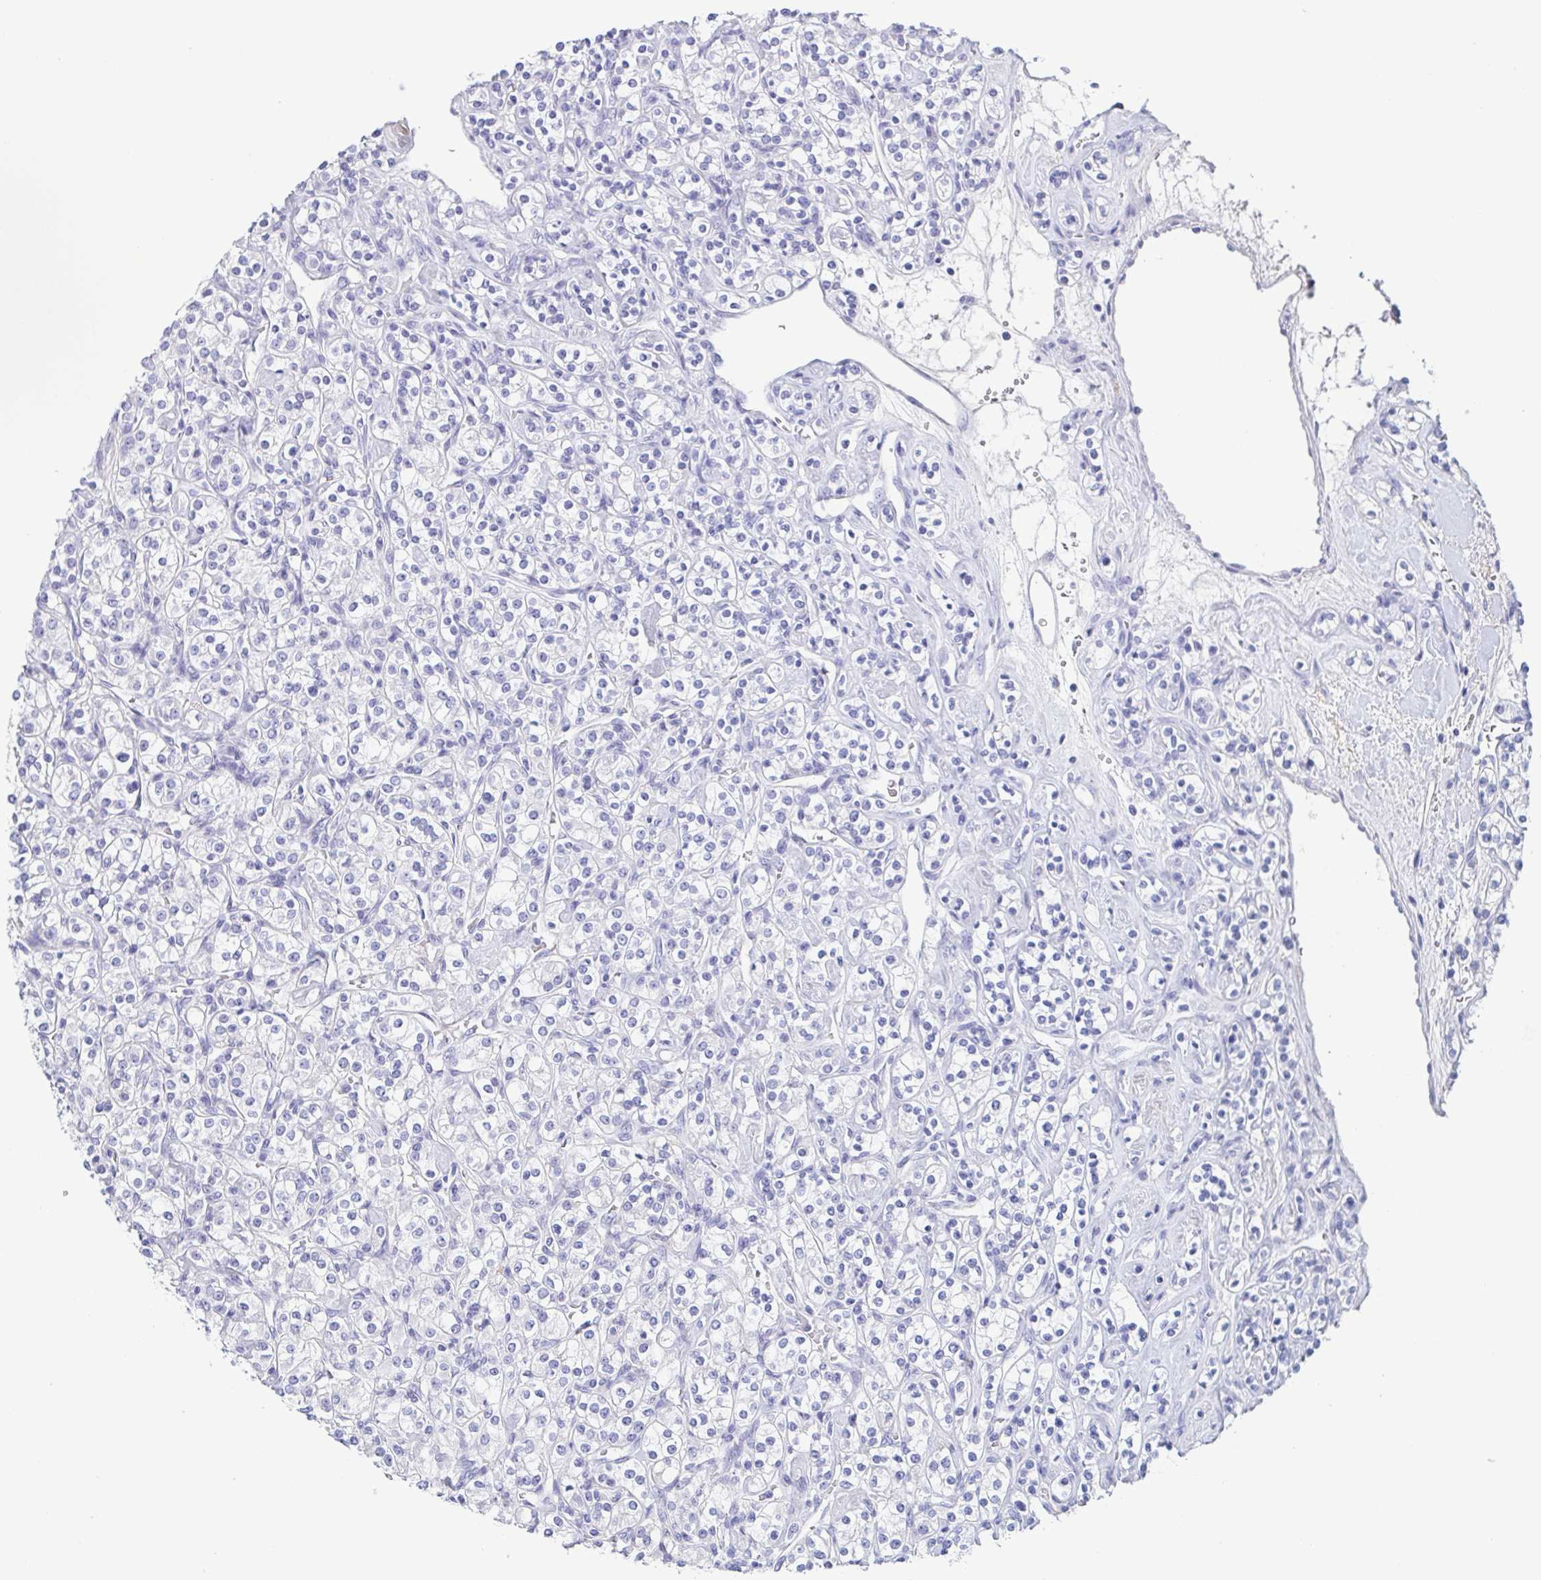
{"staining": {"intensity": "negative", "quantity": "none", "location": "none"}, "tissue": "renal cancer", "cell_type": "Tumor cells", "image_type": "cancer", "snomed": [{"axis": "morphology", "description": "Adenocarcinoma, NOS"}, {"axis": "topography", "description": "Kidney"}], "caption": "DAB immunohistochemical staining of human renal cancer (adenocarcinoma) reveals no significant staining in tumor cells.", "gene": "TREH", "patient": {"sex": "male", "age": 77}}